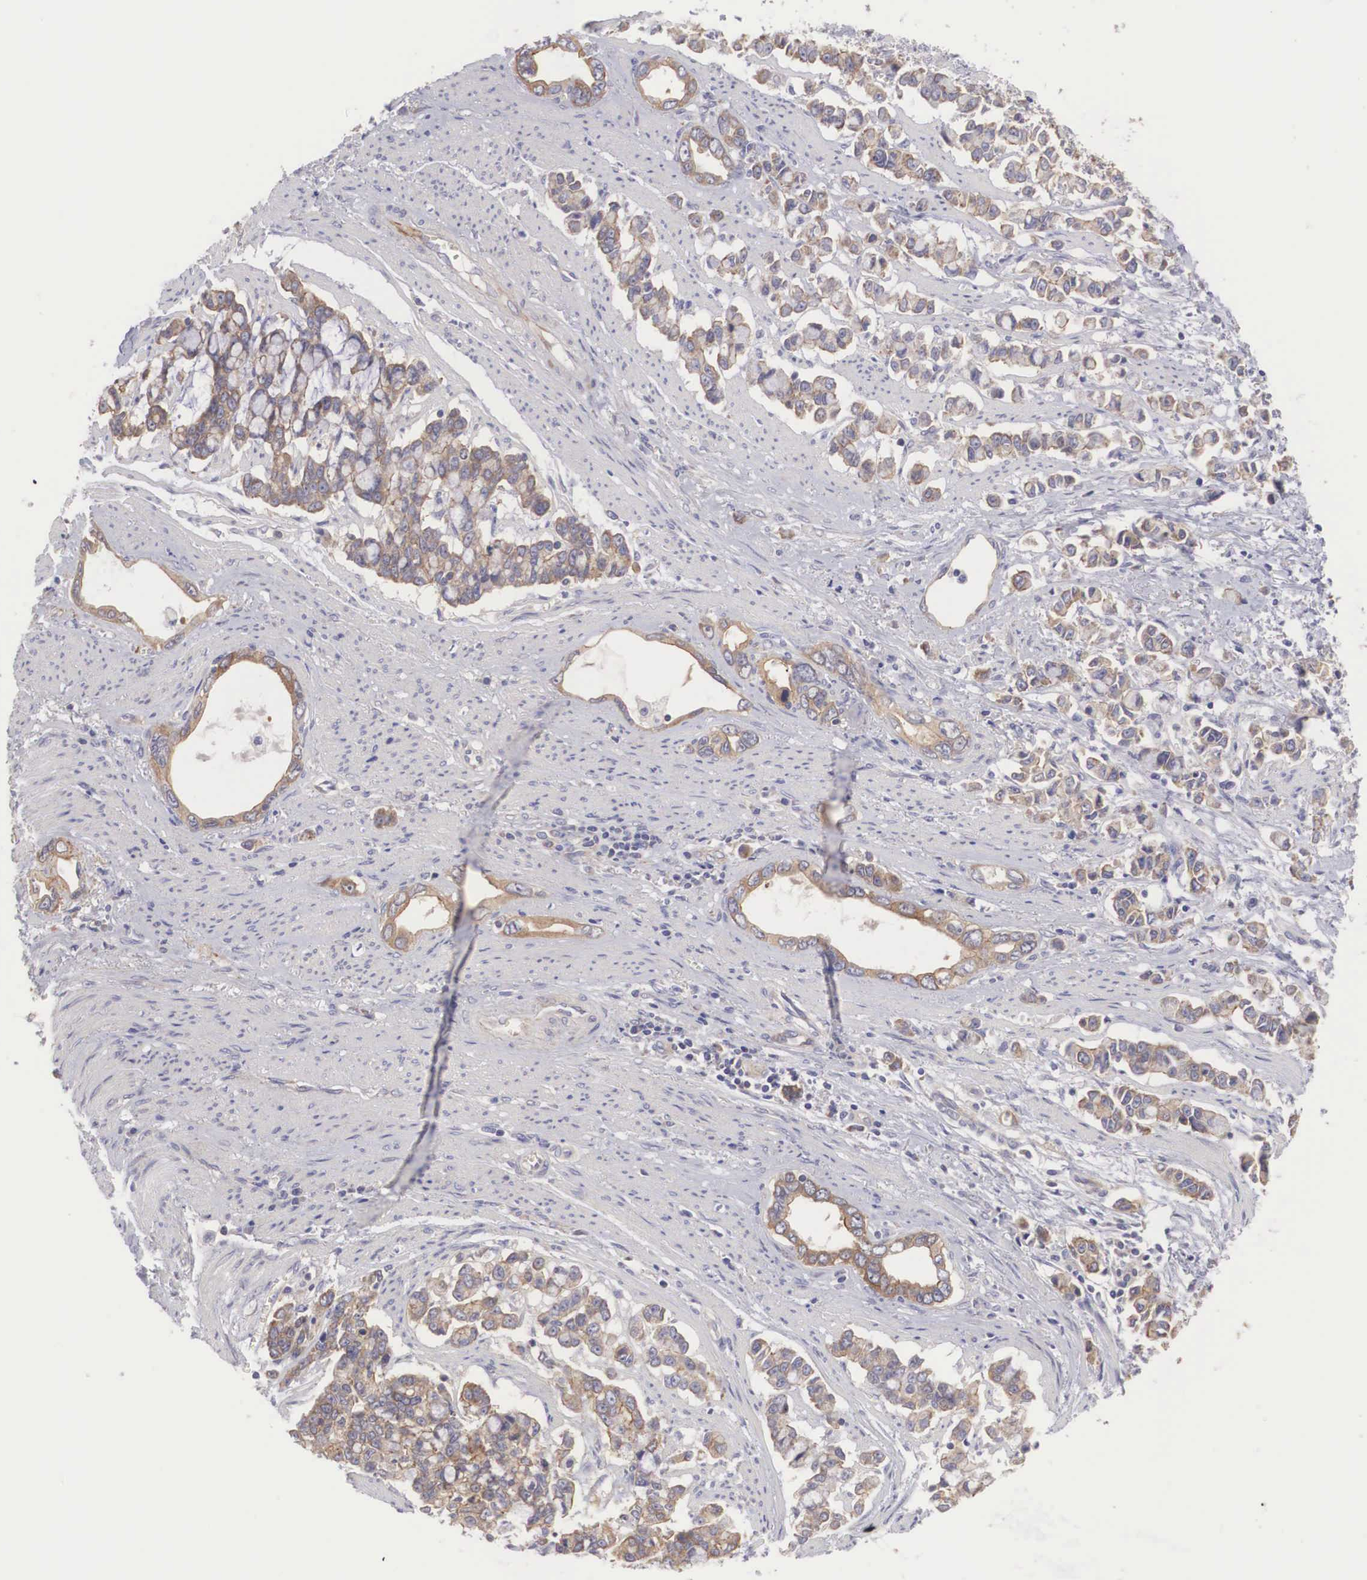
{"staining": {"intensity": "moderate", "quantity": "25%-75%", "location": "cytoplasmic/membranous"}, "tissue": "stomach cancer", "cell_type": "Tumor cells", "image_type": "cancer", "snomed": [{"axis": "morphology", "description": "Adenocarcinoma, NOS"}, {"axis": "topography", "description": "Stomach"}], "caption": "This is a photomicrograph of immunohistochemistry (IHC) staining of adenocarcinoma (stomach), which shows moderate expression in the cytoplasmic/membranous of tumor cells.", "gene": "TXLNG", "patient": {"sex": "male", "age": 78}}